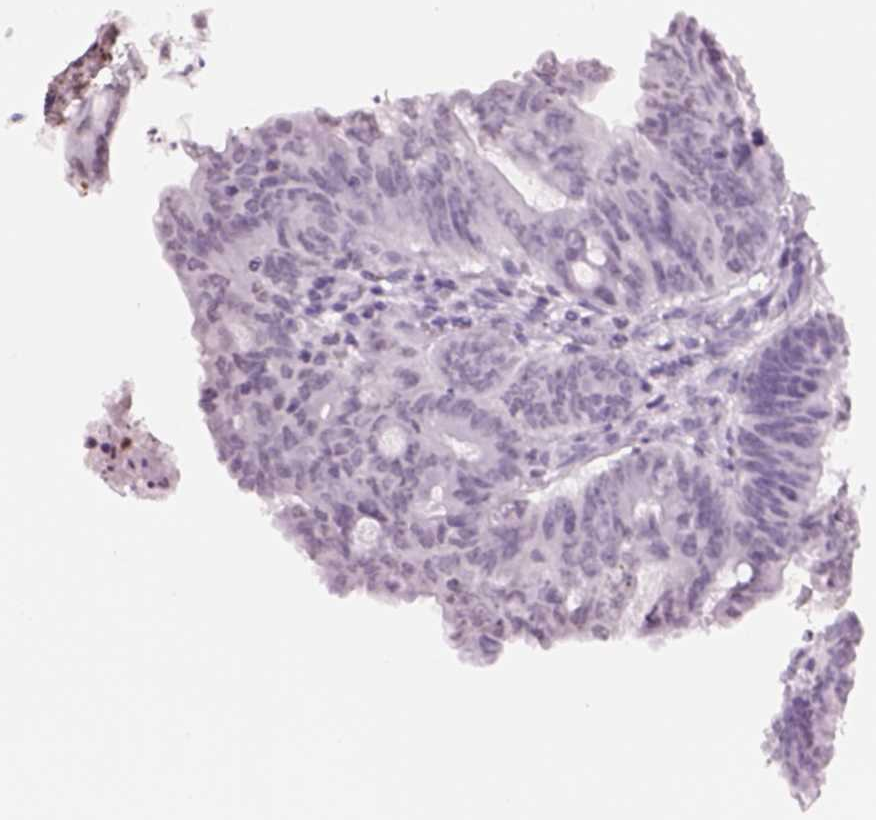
{"staining": {"intensity": "negative", "quantity": "none", "location": "none"}, "tissue": "colorectal cancer", "cell_type": "Tumor cells", "image_type": "cancer", "snomed": [{"axis": "morphology", "description": "Adenocarcinoma, NOS"}, {"axis": "topography", "description": "Colon"}], "caption": "This photomicrograph is of colorectal adenocarcinoma stained with immunohistochemistry to label a protein in brown with the nuclei are counter-stained blue. There is no positivity in tumor cells.", "gene": "BARHL1", "patient": {"sex": "female", "age": 70}}